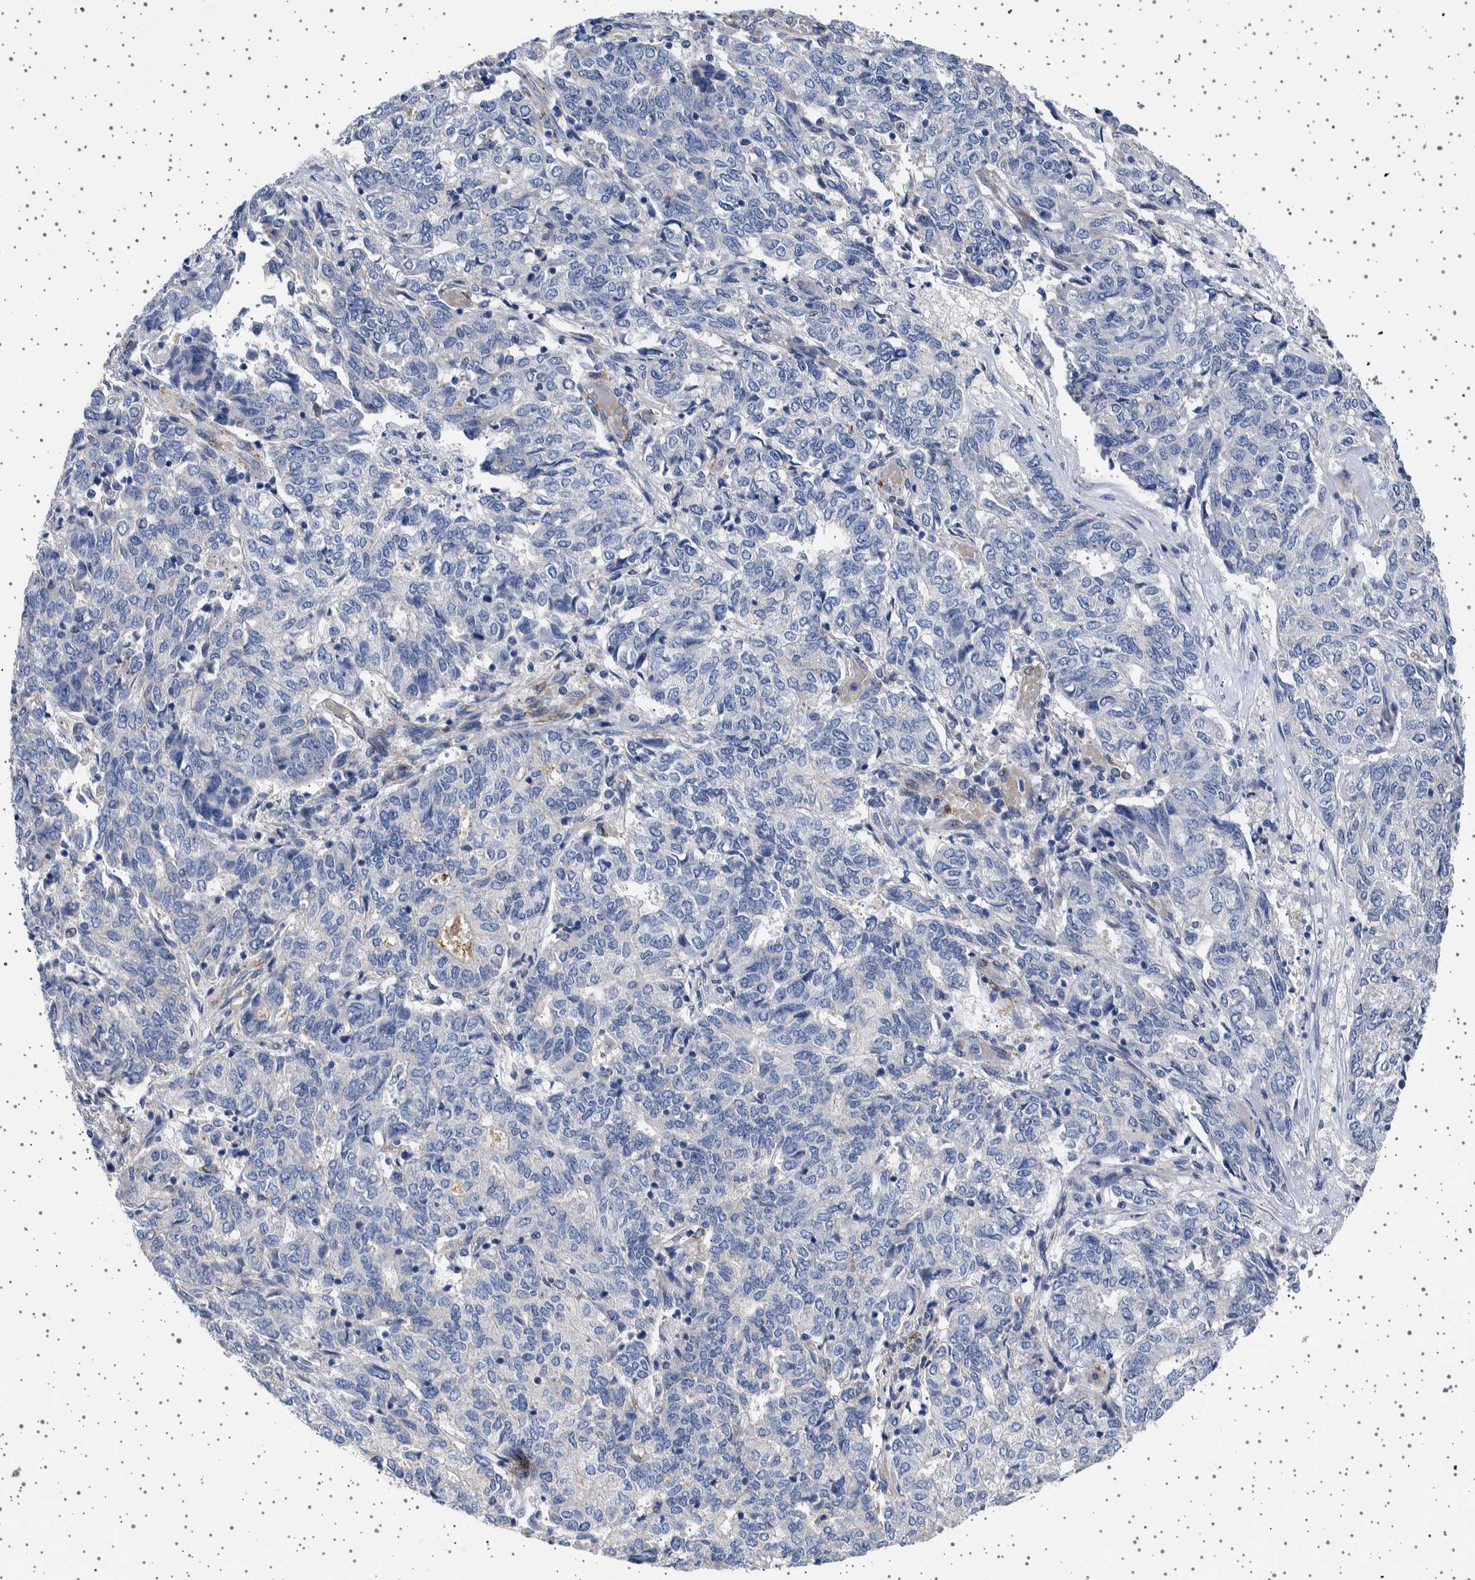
{"staining": {"intensity": "negative", "quantity": "none", "location": "none"}, "tissue": "endometrial cancer", "cell_type": "Tumor cells", "image_type": "cancer", "snomed": [{"axis": "morphology", "description": "Adenocarcinoma, NOS"}, {"axis": "topography", "description": "Endometrium"}], "caption": "Protein analysis of adenocarcinoma (endometrial) reveals no significant positivity in tumor cells. The staining is performed using DAB (3,3'-diaminobenzidine) brown chromogen with nuclei counter-stained in using hematoxylin.", "gene": "SEPTIN4", "patient": {"sex": "female", "age": 80}}